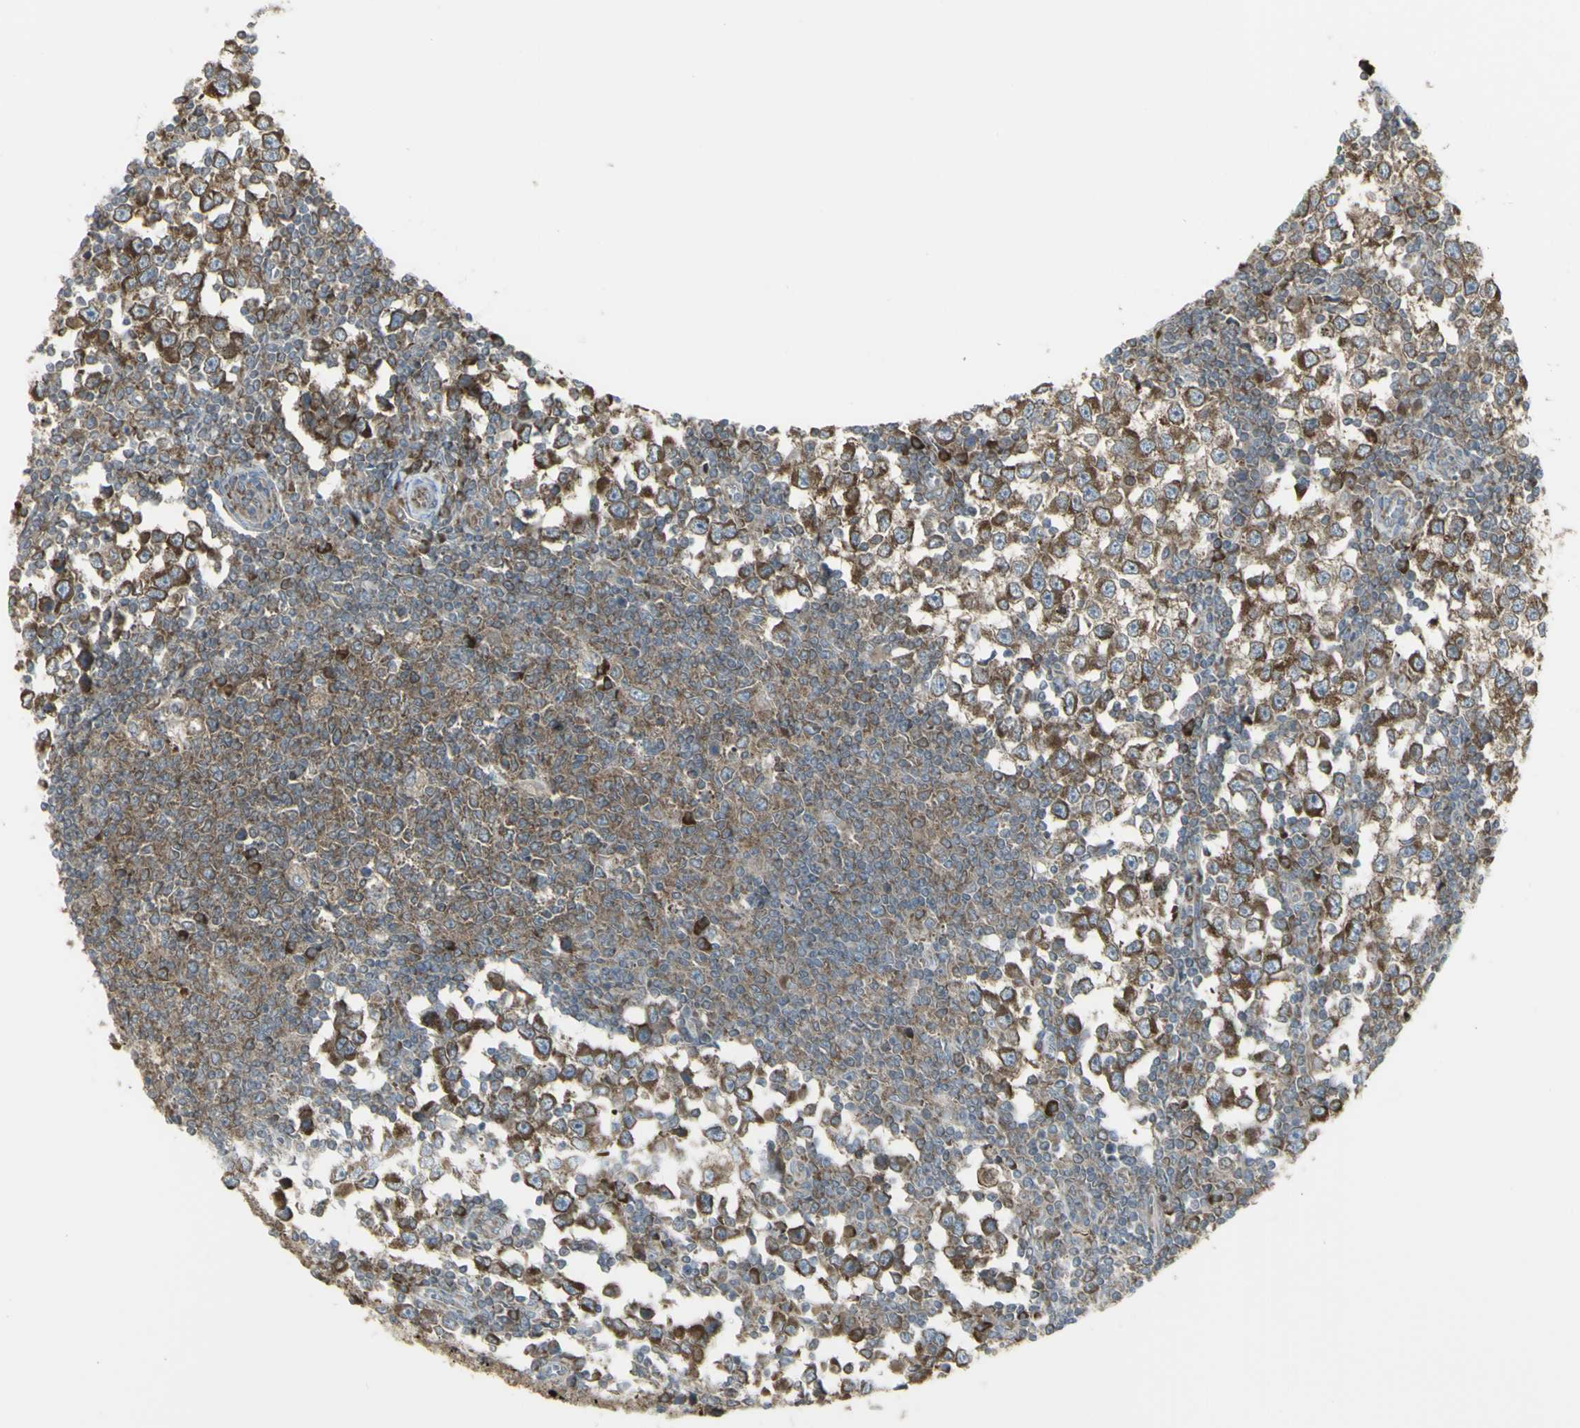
{"staining": {"intensity": "strong", "quantity": ">75%", "location": "cytoplasmic/membranous"}, "tissue": "testis cancer", "cell_type": "Tumor cells", "image_type": "cancer", "snomed": [{"axis": "morphology", "description": "Seminoma, NOS"}, {"axis": "topography", "description": "Testis"}], "caption": "This micrograph exhibits testis cancer (seminoma) stained with immunohistochemistry (IHC) to label a protein in brown. The cytoplasmic/membranous of tumor cells show strong positivity for the protein. Nuclei are counter-stained blue.", "gene": "FKBP3", "patient": {"sex": "male", "age": 65}}